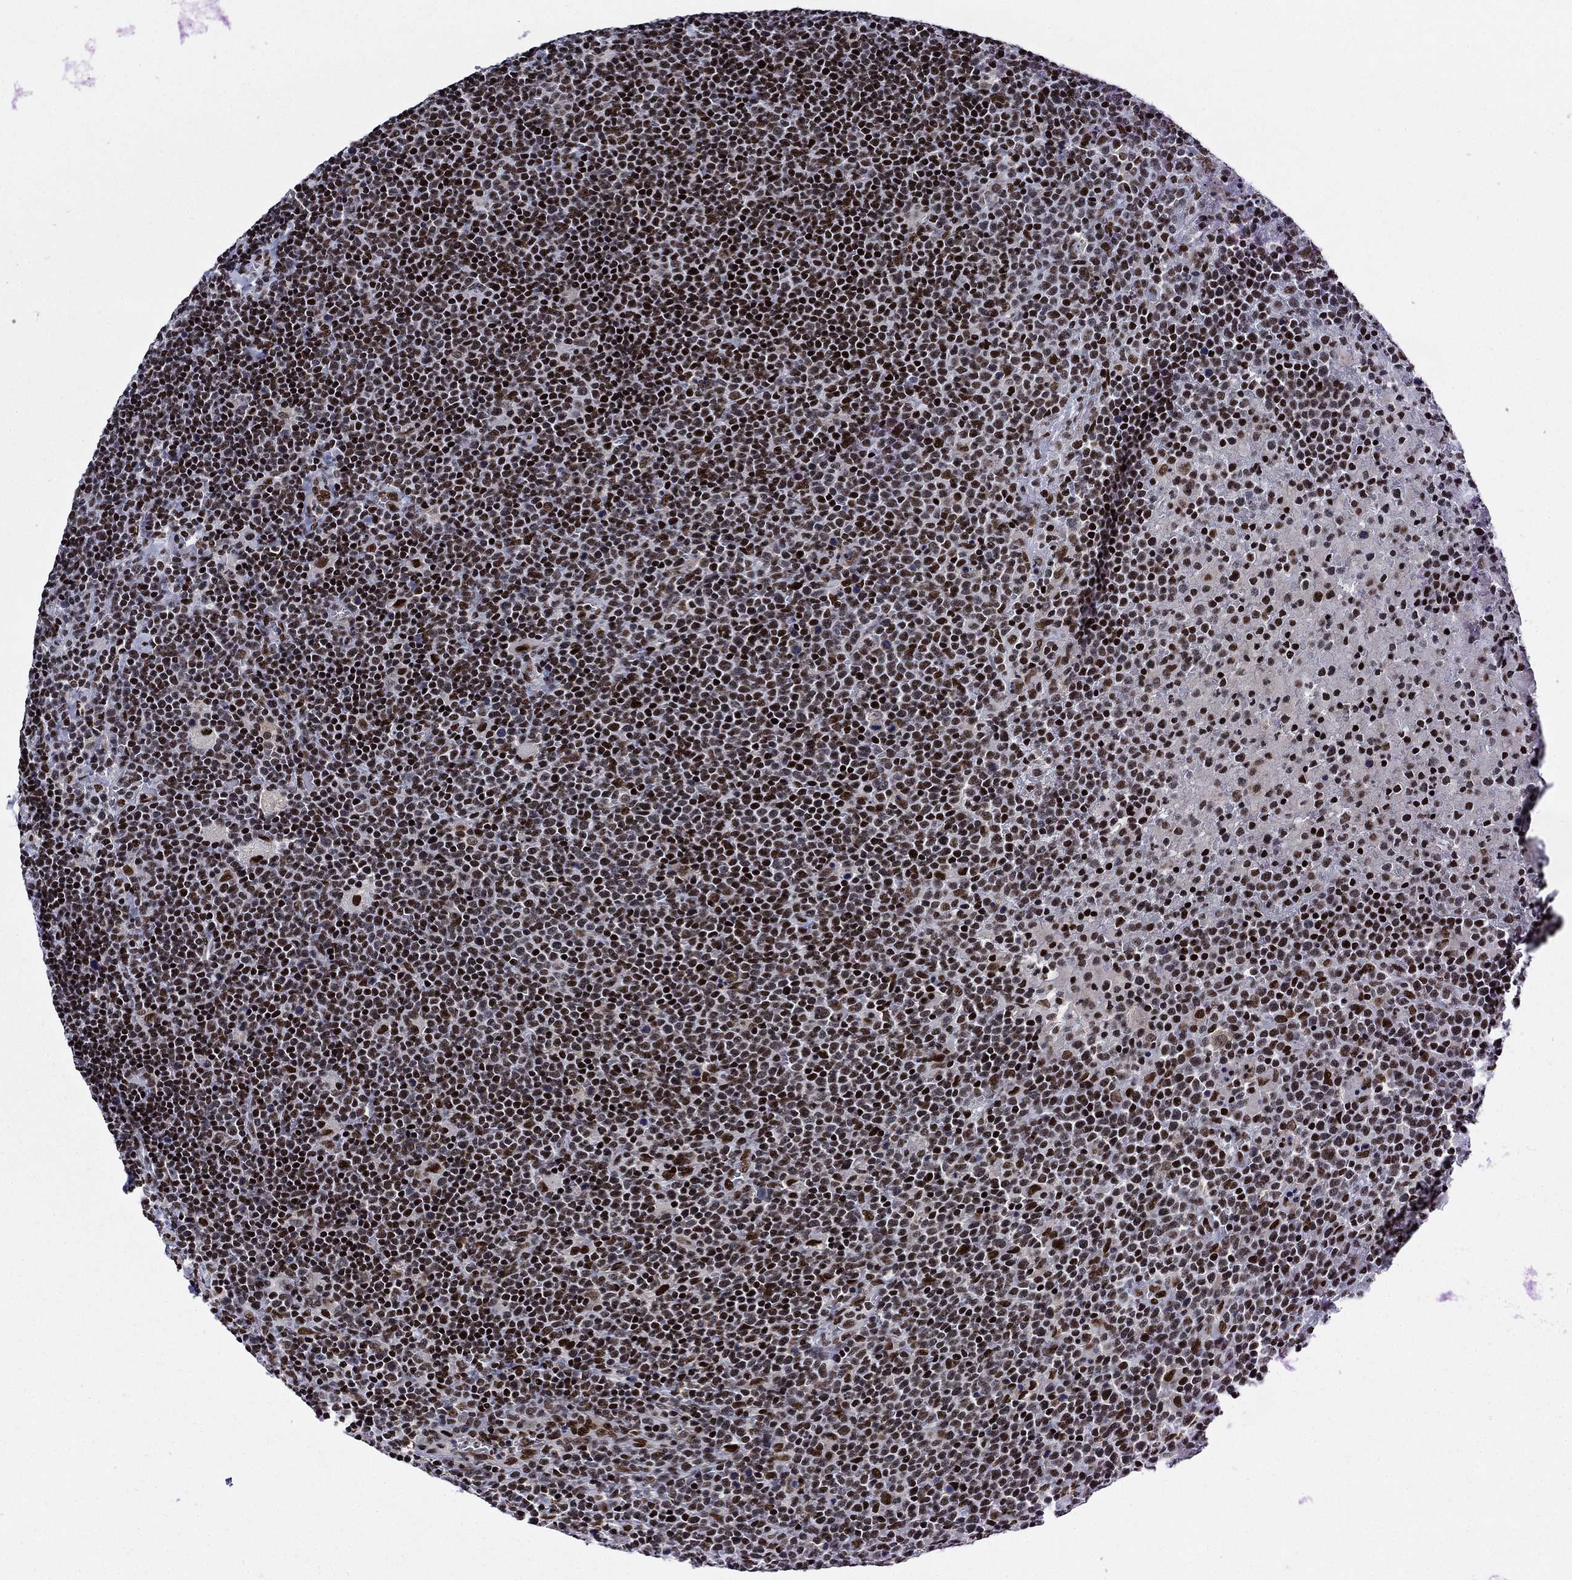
{"staining": {"intensity": "strong", "quantity": ">75%", "location": "nuclear"}, "tissue": "lymphoma", "cell_type": "Tumor cells", "image_type": "cancer", "snomed": [{"axis": "morphology", "description": "Malignant lymphoma, non-Hodgkin's type, High grade"}, {"axis": "topography", "description": "Lymph node"}], "caption": "Human lymphoma stained for a protein (brown) shows strong nuclear positive staining in about >75% of tumor cells.", "gene": "RPRD1B", "patient": {"sex": "male", "age": 61}}